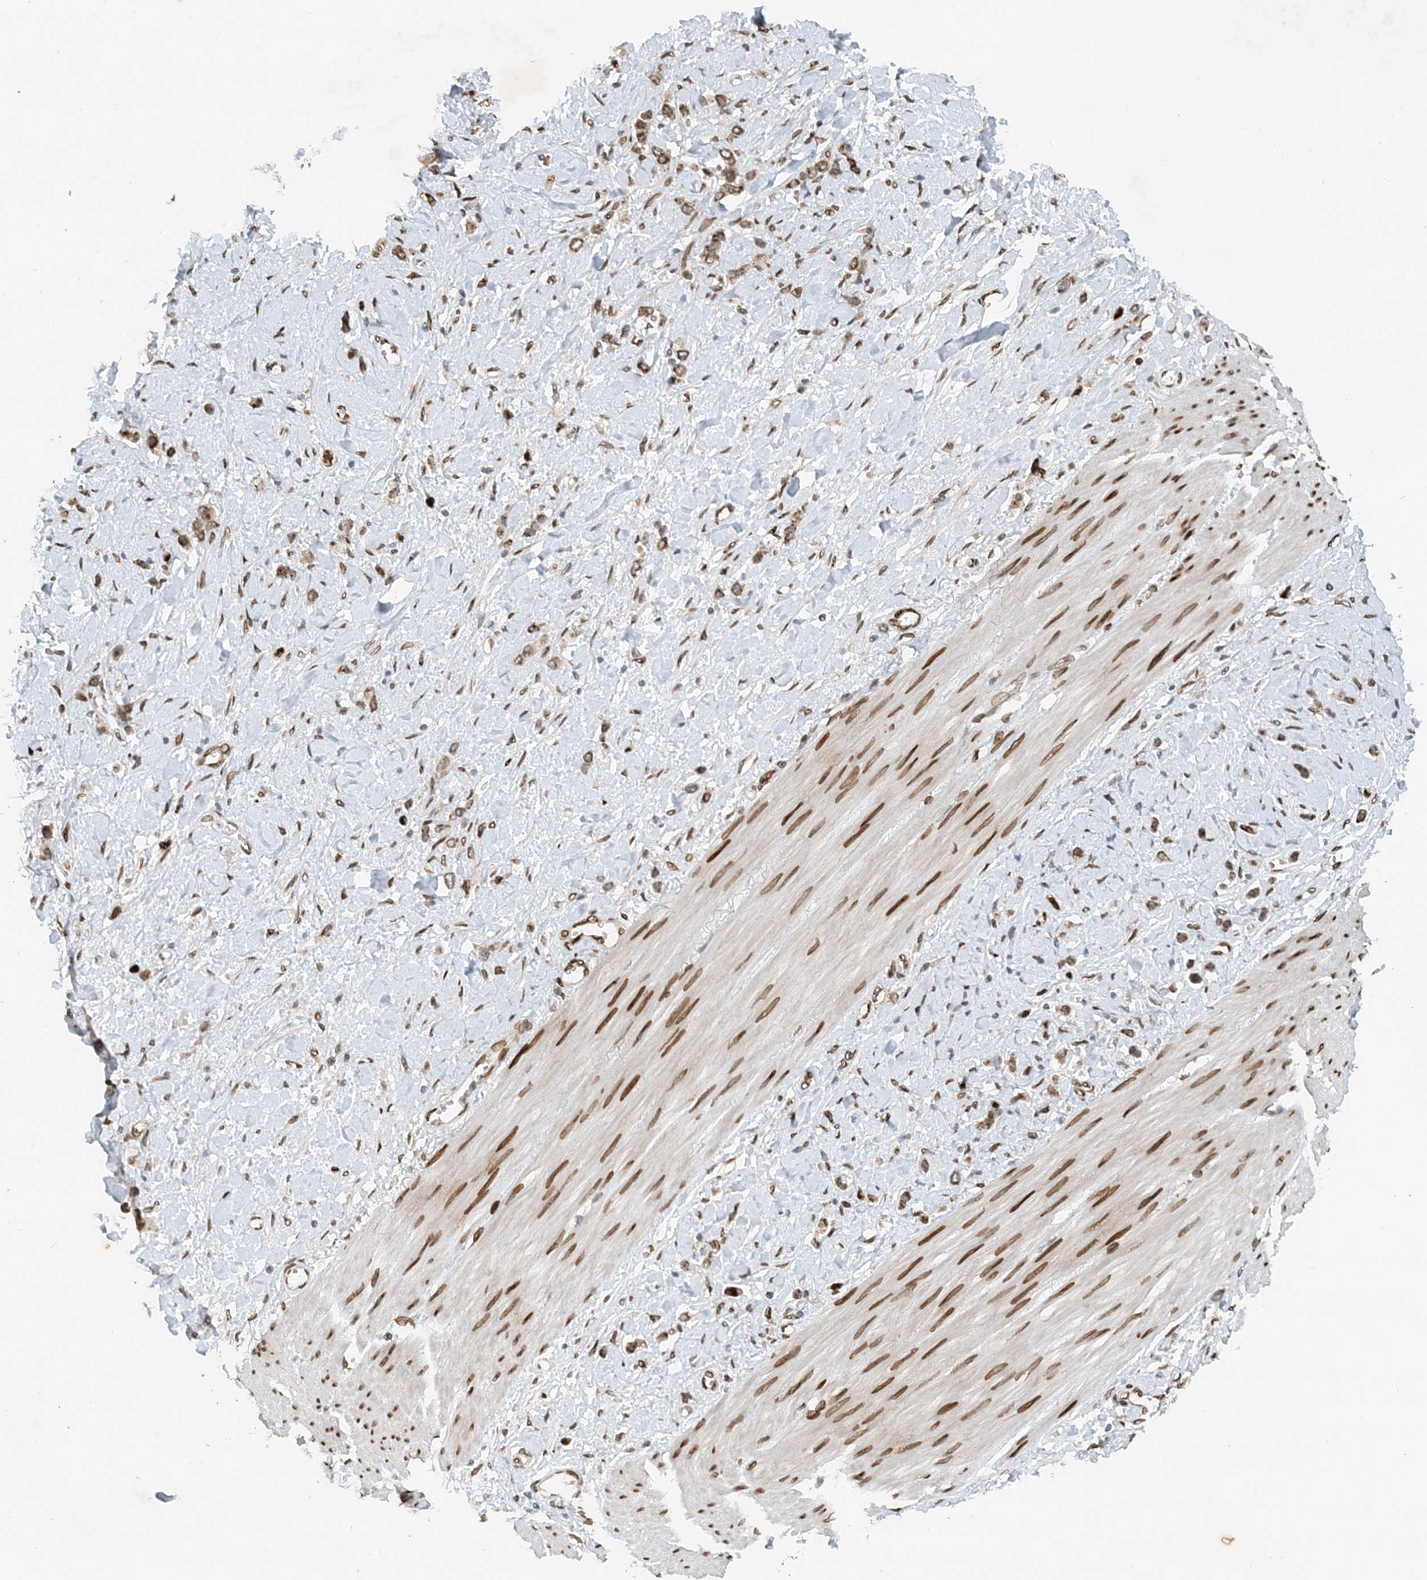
{"staining": {"intensity": "weak", "quantity": ">75%", "location": "cytoplasmic/membranous"}, "tissue": "stomach cancer", "cell_type": "Tumor cells", "image_type": "cancer", "snomed": [{"axis": "morphology", "description": "Normal tissue, NOS"}, {"axis": "morphology", "description": "Adenocarcinoma, NOS"}, {"axis": "topography", "description": "Stomach, upper"}, {"axis": "topography", "description": "Stomach"}], "caption": "Immunohistochemical staining of stomach cancer shows low levels of weak cytoplasmic/membranous protein staining in approximately >75% of tumor cells.", "gene": "SLC35A2", "patient": {"sex": "female", "age": 65}}